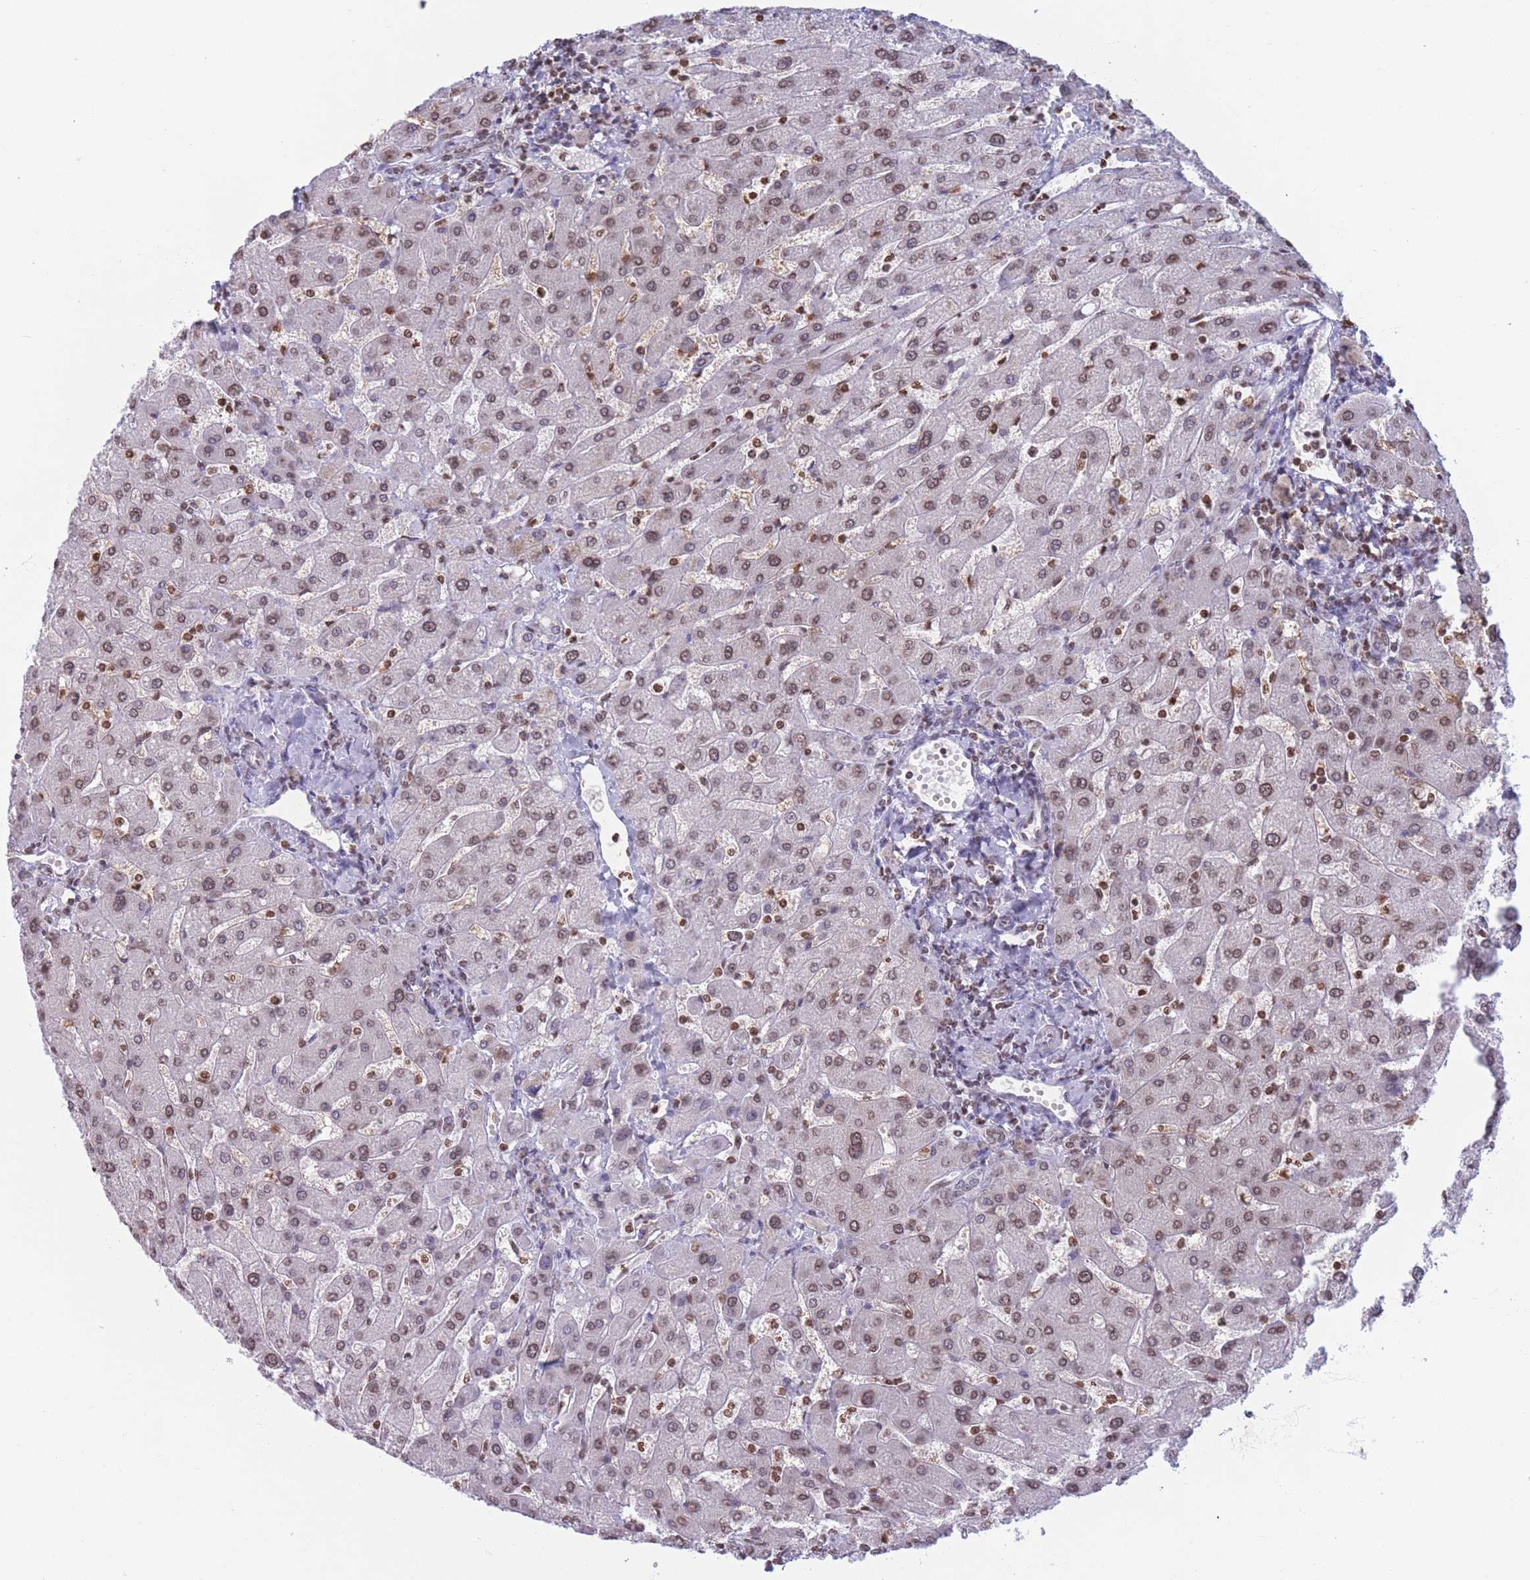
{"staining": {"intensity": "weak", "quantity": ">75%", "location": "nuclear"}, "tissue": "liver", "cell_type": "Cholangiocytes", "image_type": "normal", "snomed": [{"axis": "morphology", "description": "Normal tissue, NOS"}, {"axis": "topography", "description": "Liver"}], "caption": "Weak nuclear positivity is appreciated in approximately >75% of cholangiocytes in normal liver. Nuclei are stained in blue.", "gene": "RYK", "patient": {"sex": "male", "age": 55}}